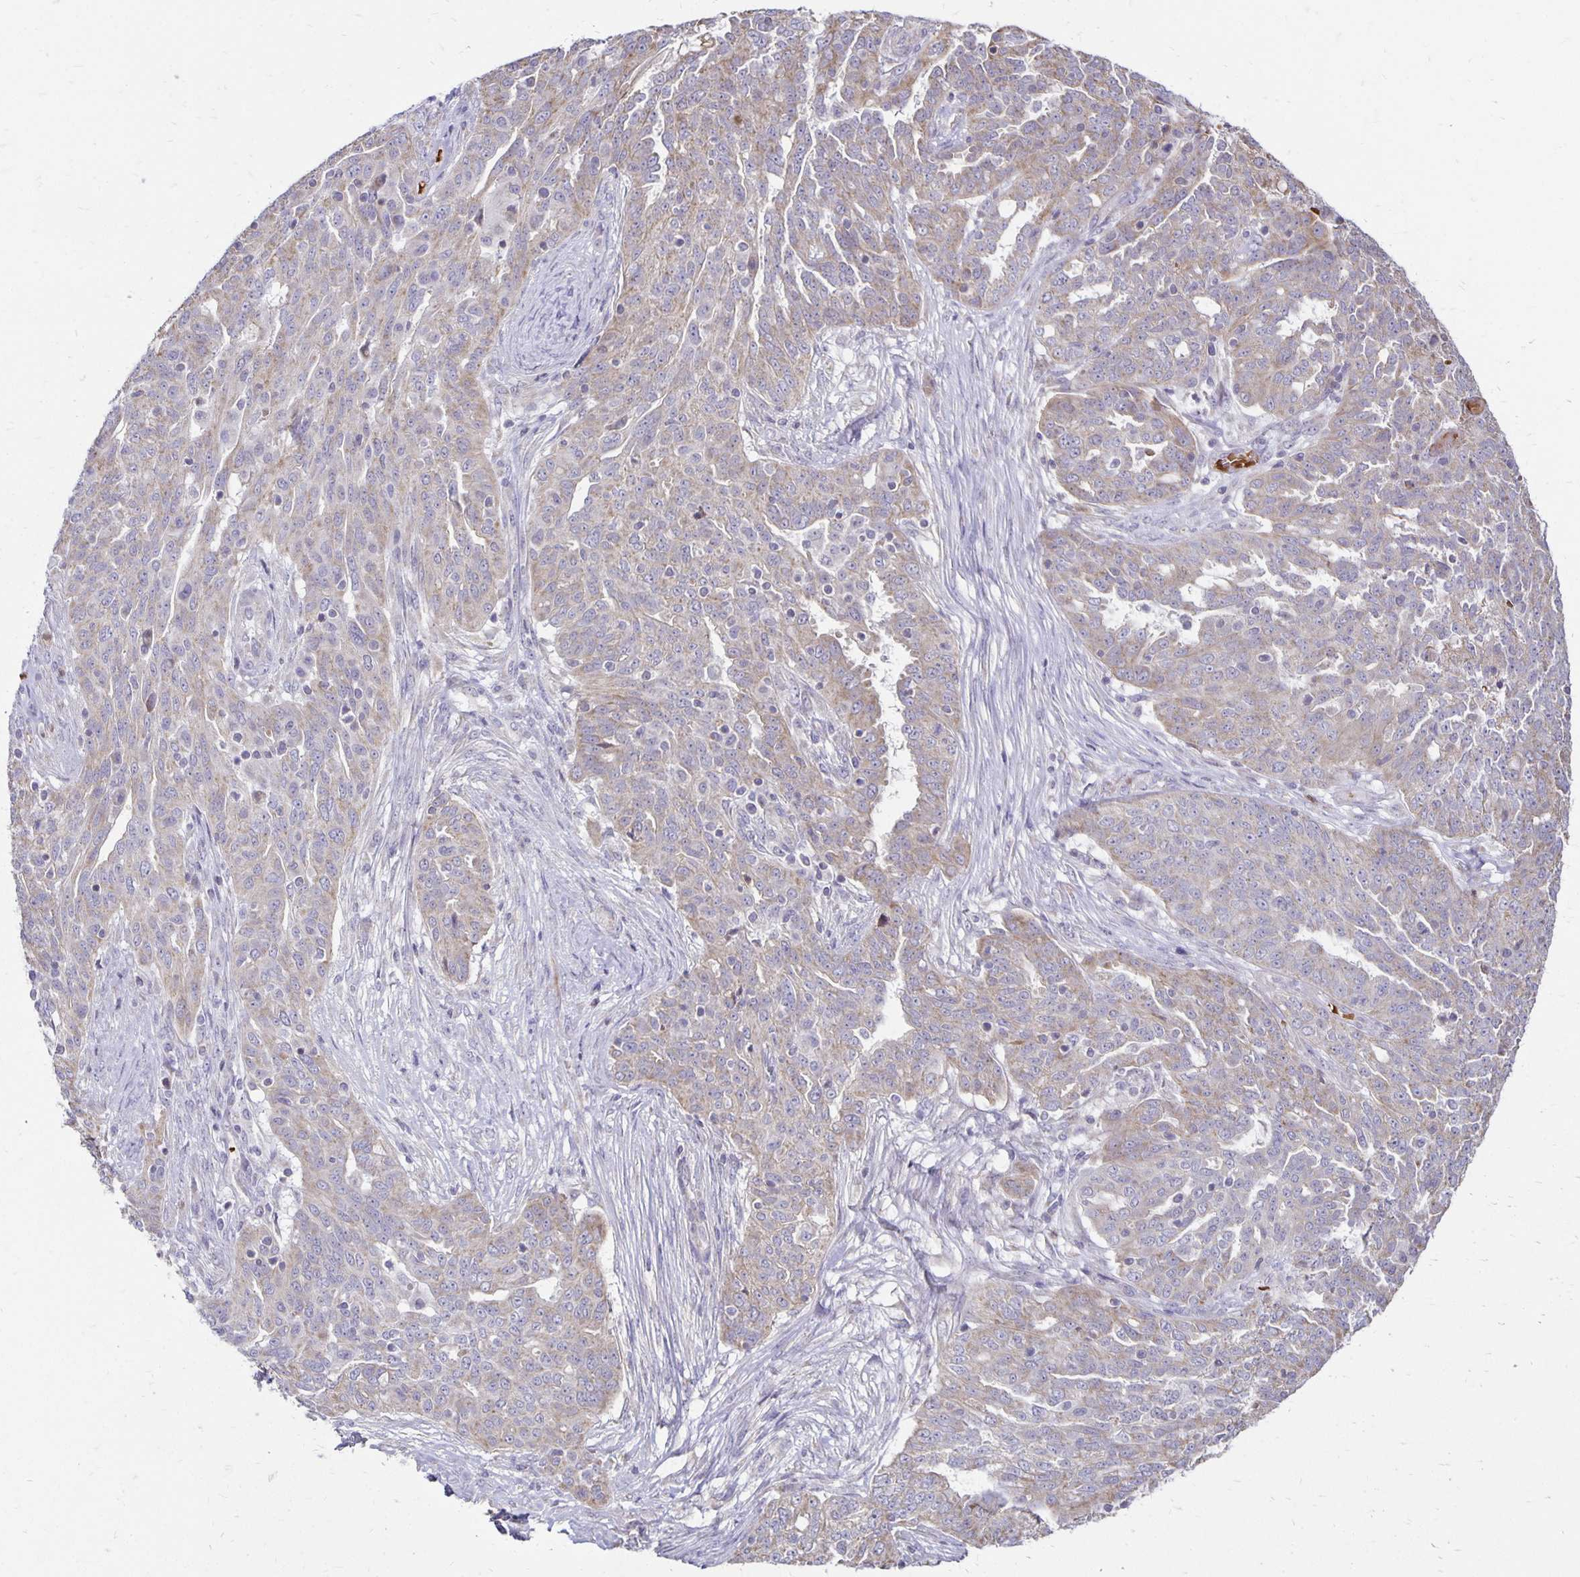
{"staining": {"intensity": "weak", "quantity": "25%-75%", "location": "cytoplasmic/membranous"}, "tissue": "ovarian cancer", "cell_type": "Tumor cells", "image_type": "cancer", "snomed": [{"axis": "morphology", "description": "Cystadenocarcinoma, serous, NOS"}, {"axis": "topography", "description": "Ovary"}], "caption": "Tumor cells exhibit low levels of weak cytoplasmic/membranous positivity in approximately 25%-75% of cells in human serous cystadenocarcinoma (ovarian).", "gene": "FN3K", "patient": {"sex": "female", "age": 67}}